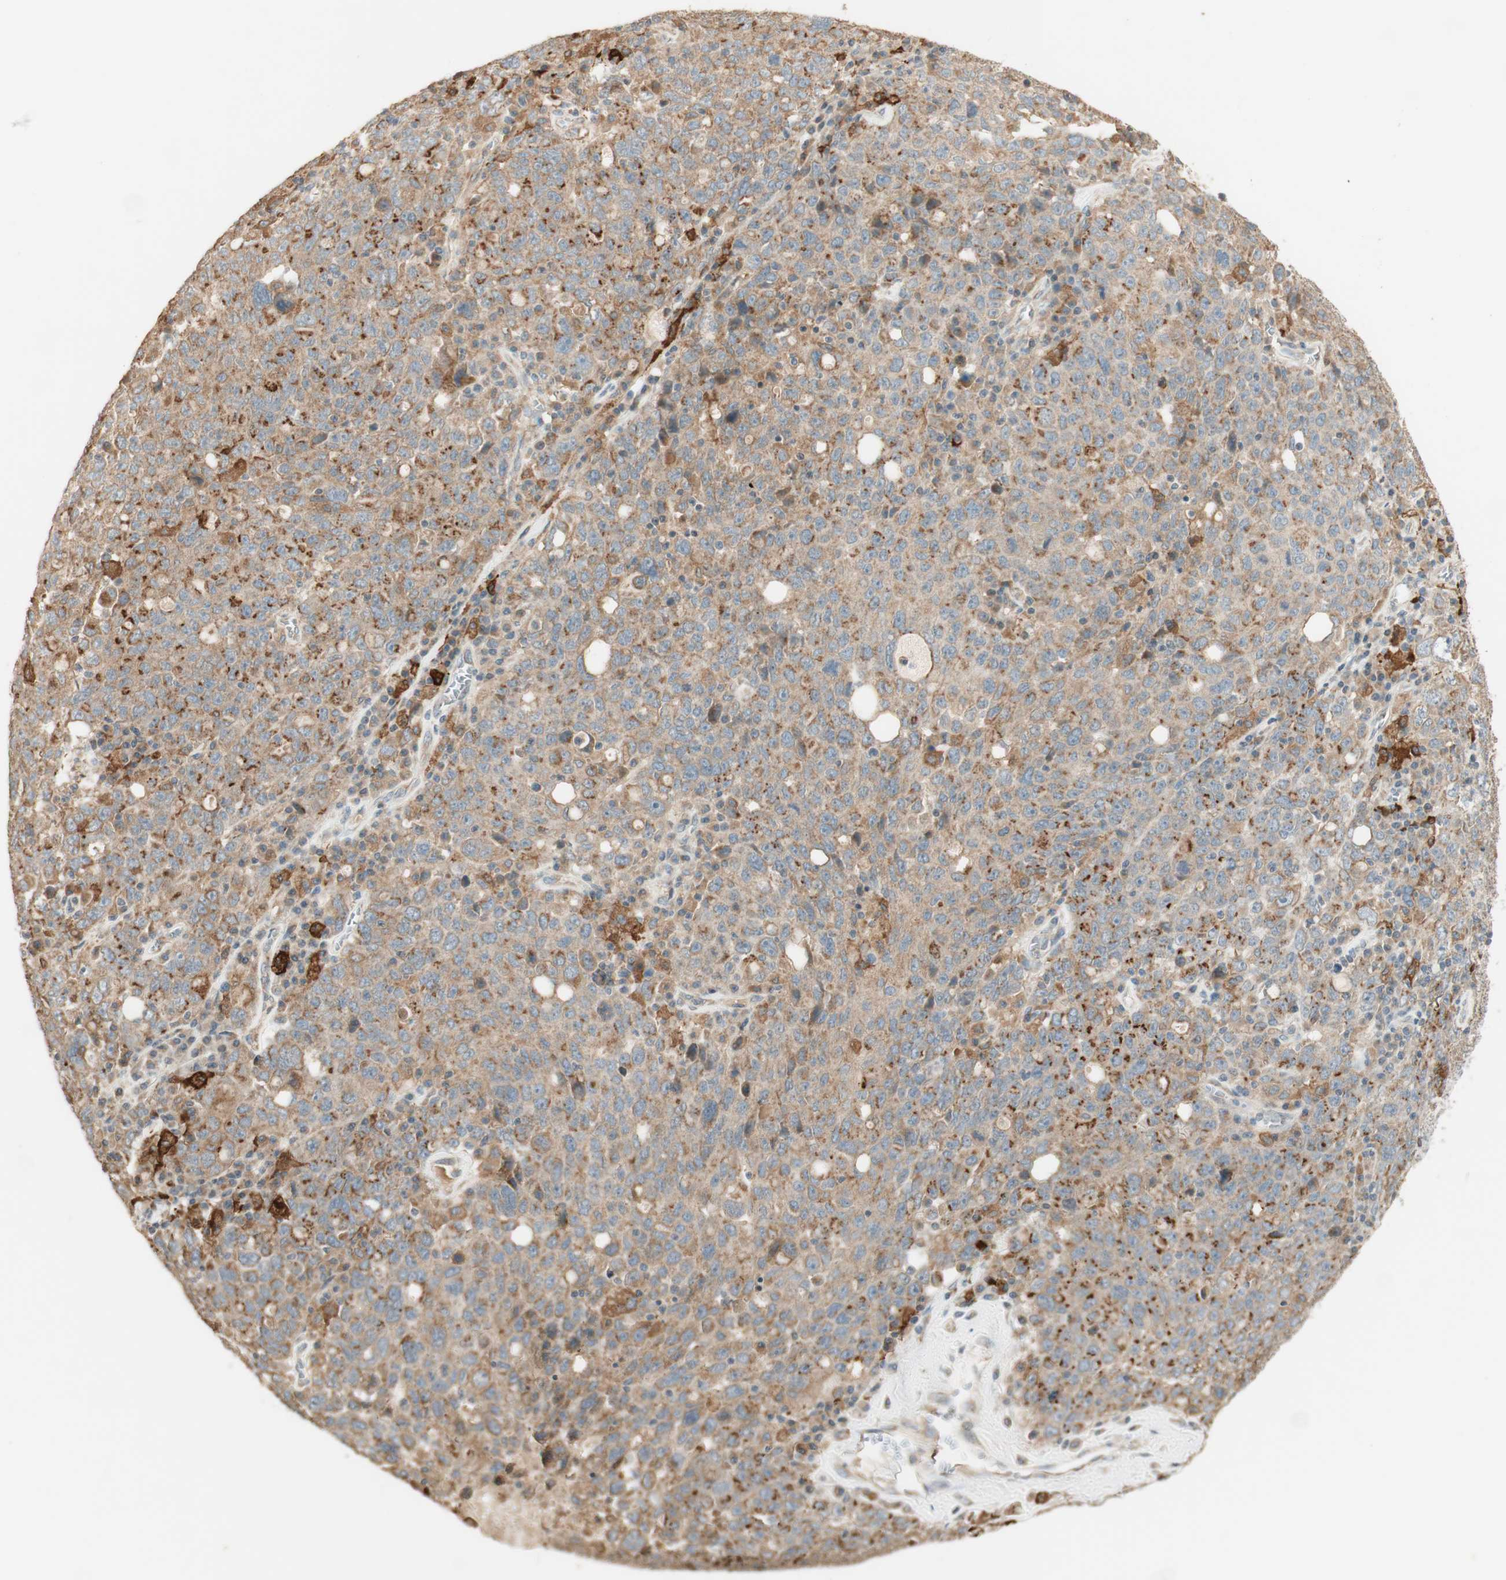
{"staining": {"intensity": "moderate", "quantity": ">75%", "location": "cytoplasmic/membranous"}, "tissue": "ovarian cancer", "cell_type": "Tumor cells", "image_type": "cancer", "snomed": [{"axis": "morphology", "description": "Carcinoma, endometroid"}, {"axis": "topography", "description": "Ovary"}], "caption": "Ovarian cancer tissue exhibits moderate cytoplasmic/membranous staining in about >75% of tumor cells, visualized by immunohistochemistry.", "gene": "CLCN2", "patient": {"sex": "female", "age": 62}}